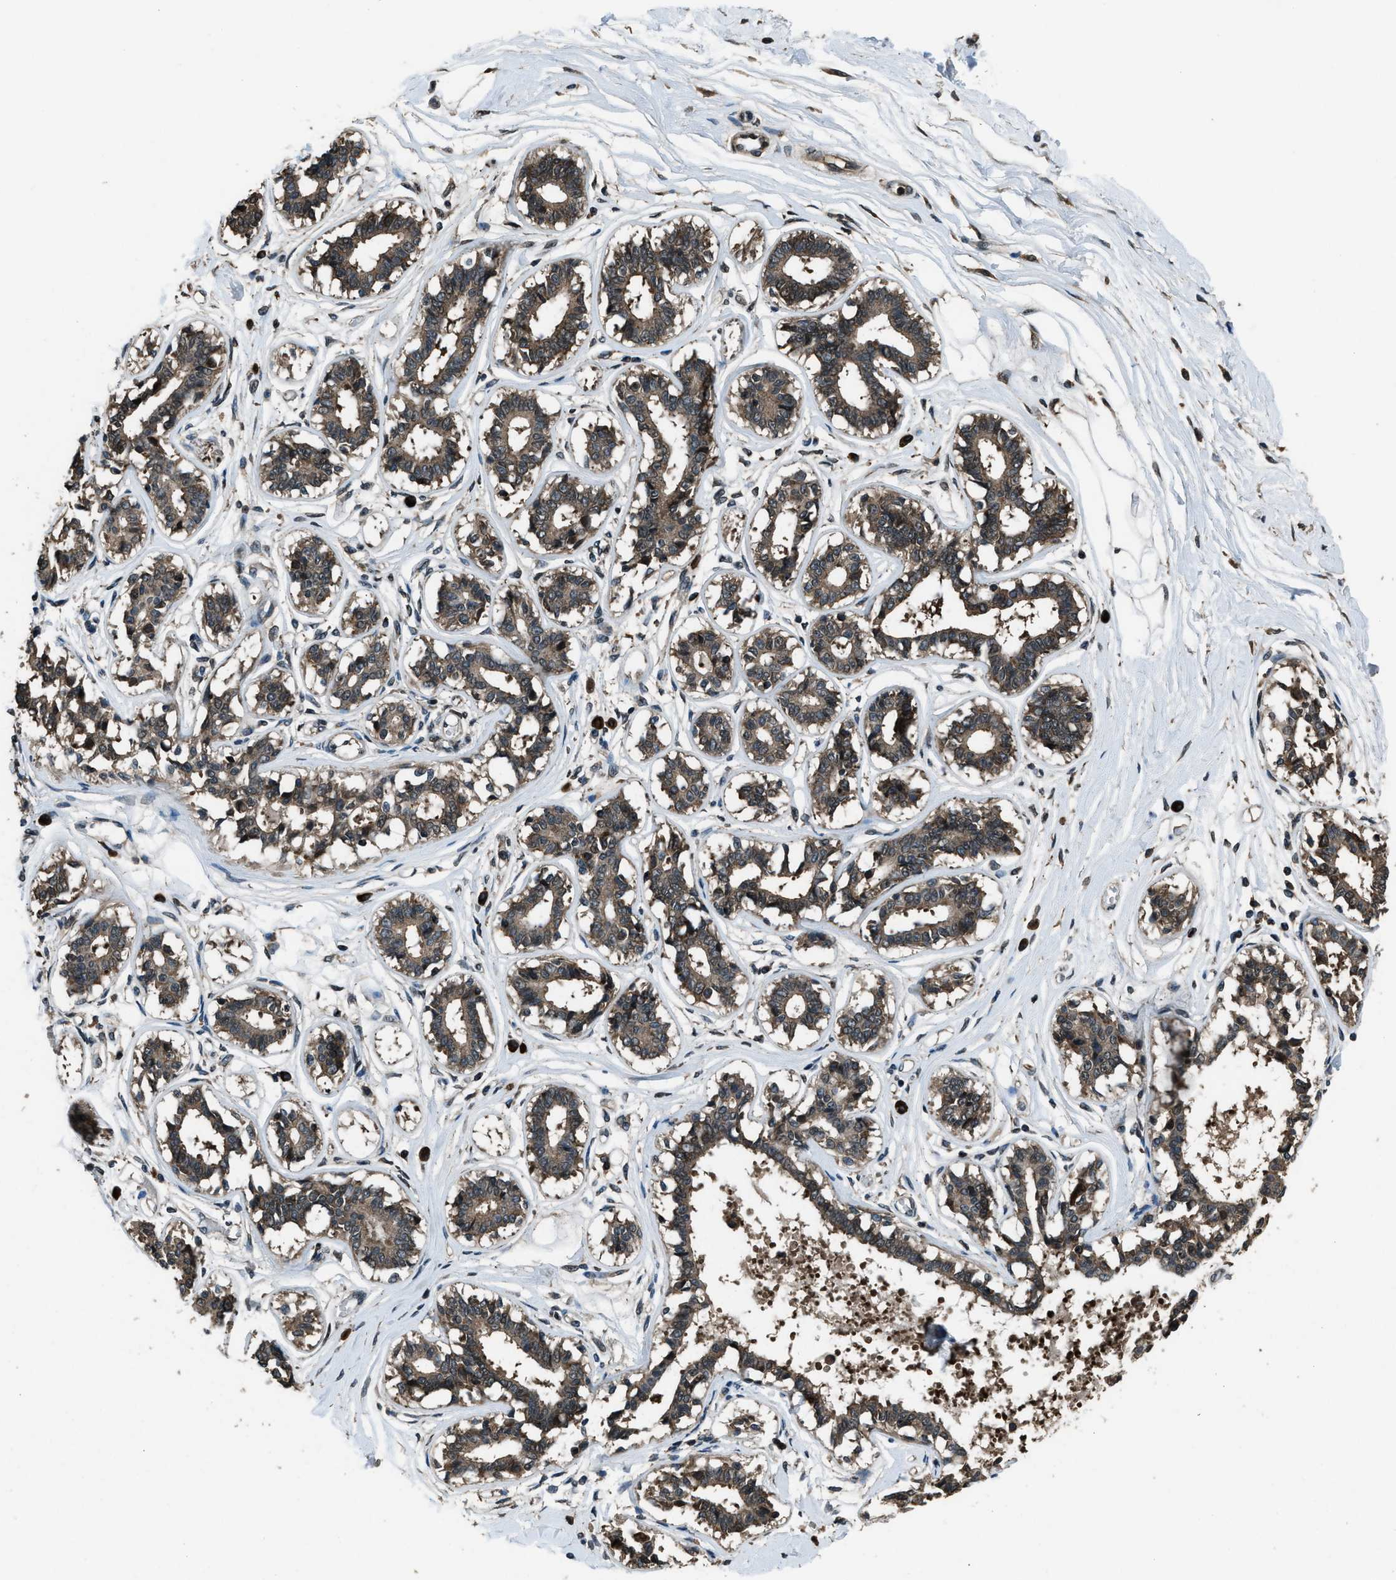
{"staining": {"intensity": "moderate", "quantity": ">75%", "location": "cytoplasmic/membranous"}, "tissue": "breast", "cell_type": "Glandular cells", "image_type": "normal", "snomed": [{"axis": "morphology", "description": "Normal tissue, NOS"}, {"axis": "topography", "description": "Breast"}], "caption": "Moderate cytoplasmic/membranous staining for a protein is appreciated in approximately >75% of glandular cells of benign breast using immunohistochemistry.", "gene": "TRIM4", "patient": {"sex": "female", "age": 45}}